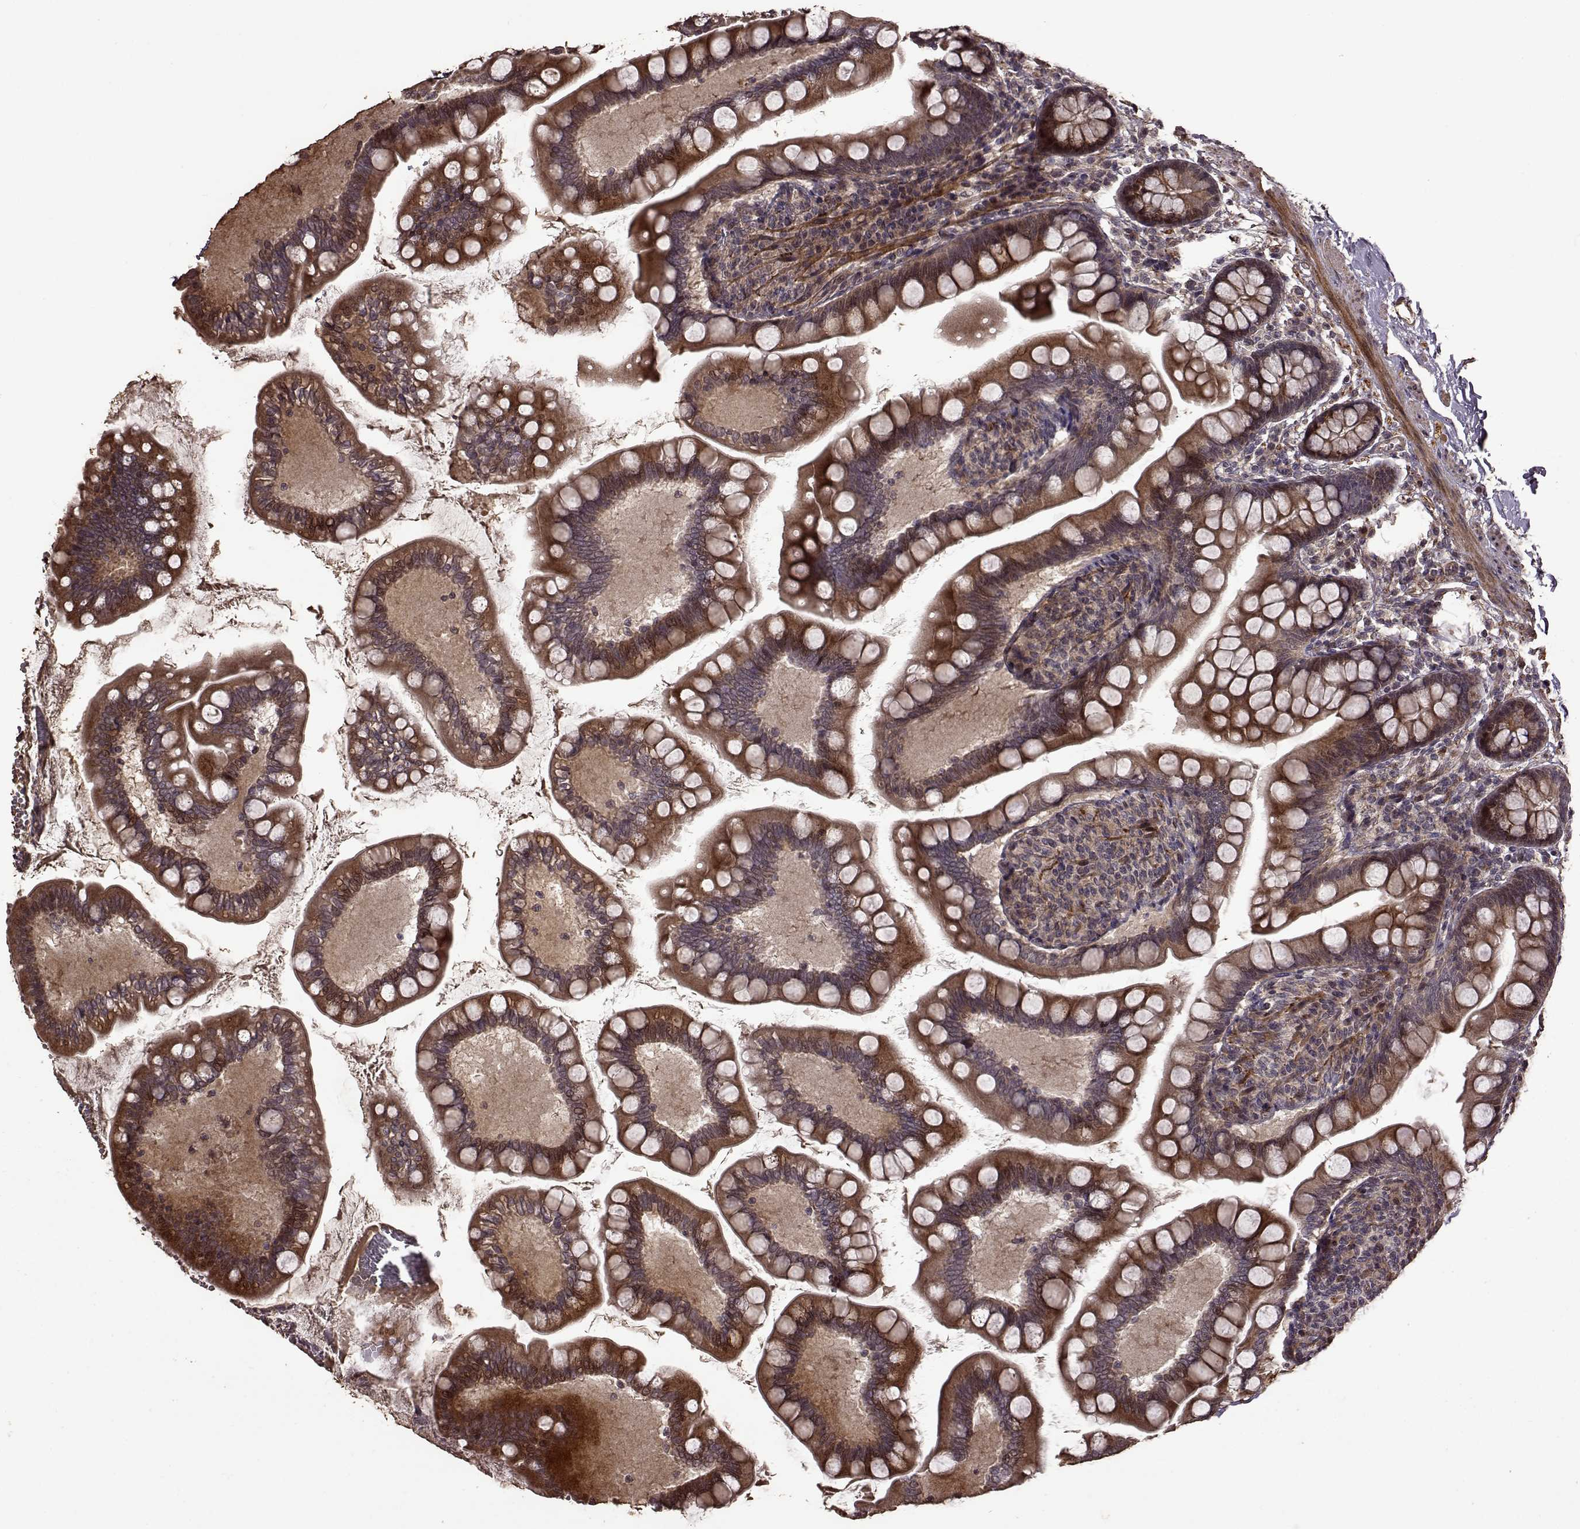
{"staining": {"intensity": "strong", "quantity": ">75%", "location": "cytoplasmic/membranous"}, "tissue": "small intestine", "cell_type": "Glandular cells", "image_type": "normal", "snomed": [{"axis": "morphology", "description": "Normal tissue, NOS"}, {"axis": "topography", "description": "Small intestine"}], "caption": "Brown immunohistochemical staining in unremarkable small intestine displays strong cytoplasmic/membranous expression in about >75% of glandular cells. (Brightfield microscopy of DAB IHC at high magnification).", "gene": "FBXW11", "patient": {"sex": "female", "age": 56}}